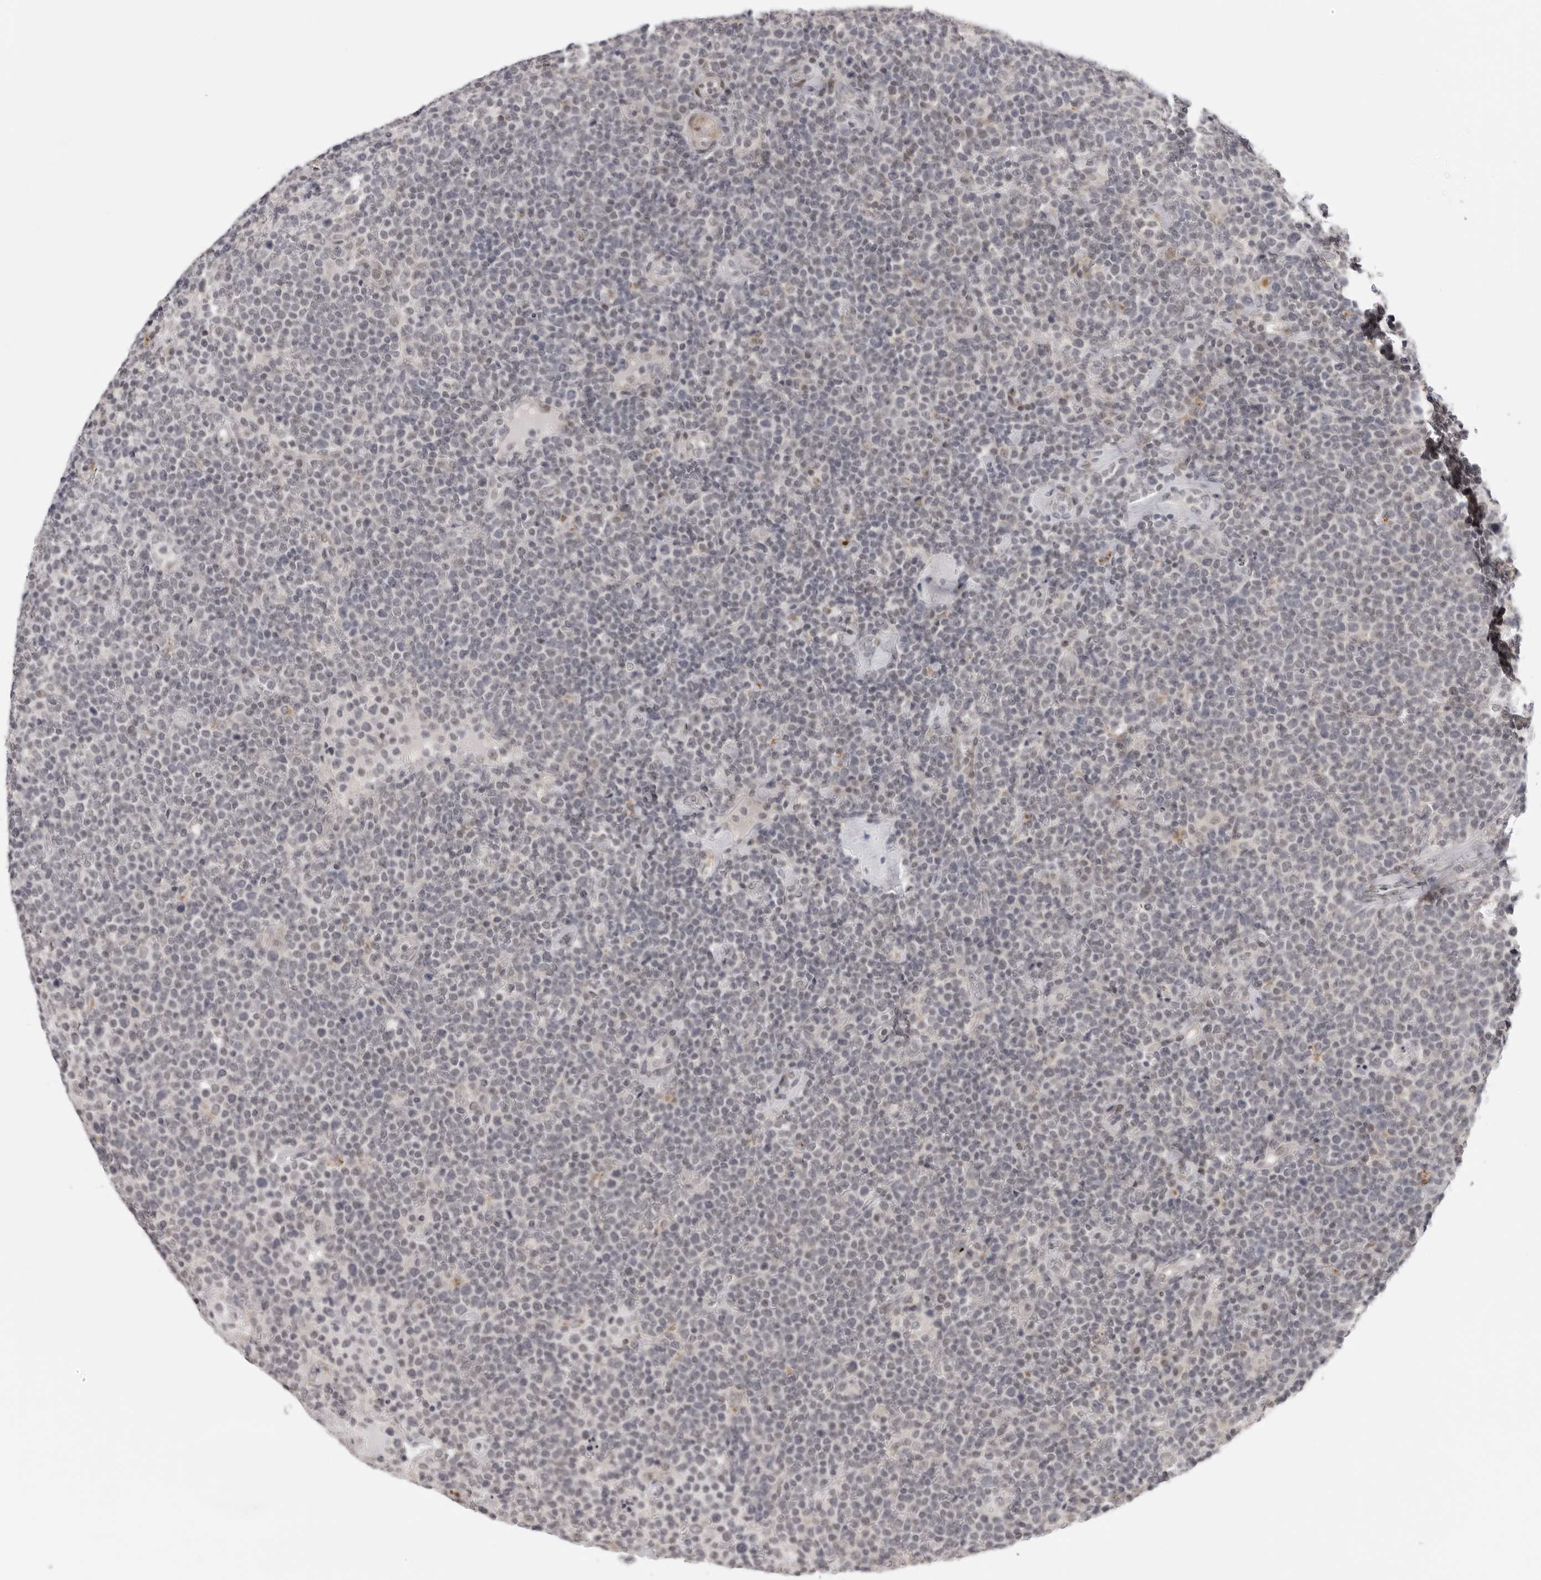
{"staining": {"intensity": "negative", "quantity": "none", "location": "none"}, "tissue": "lymphoma", "cell_type": "Tumor cells", "image_type": "cancer", "snomed": [{"axis": "morphology", "description": "Malignant lymphoma, non-Hodgkin's type, High grade"}, {"axis": "topography", "description": "Lymph node"}], "caption": "Tumor cells show no significant protein positivity in high-grade malignant lymphoma, non-Hodgkin's type.", "gene": "PRUNE1", "patient": {"sex": "male", "age": 61}}